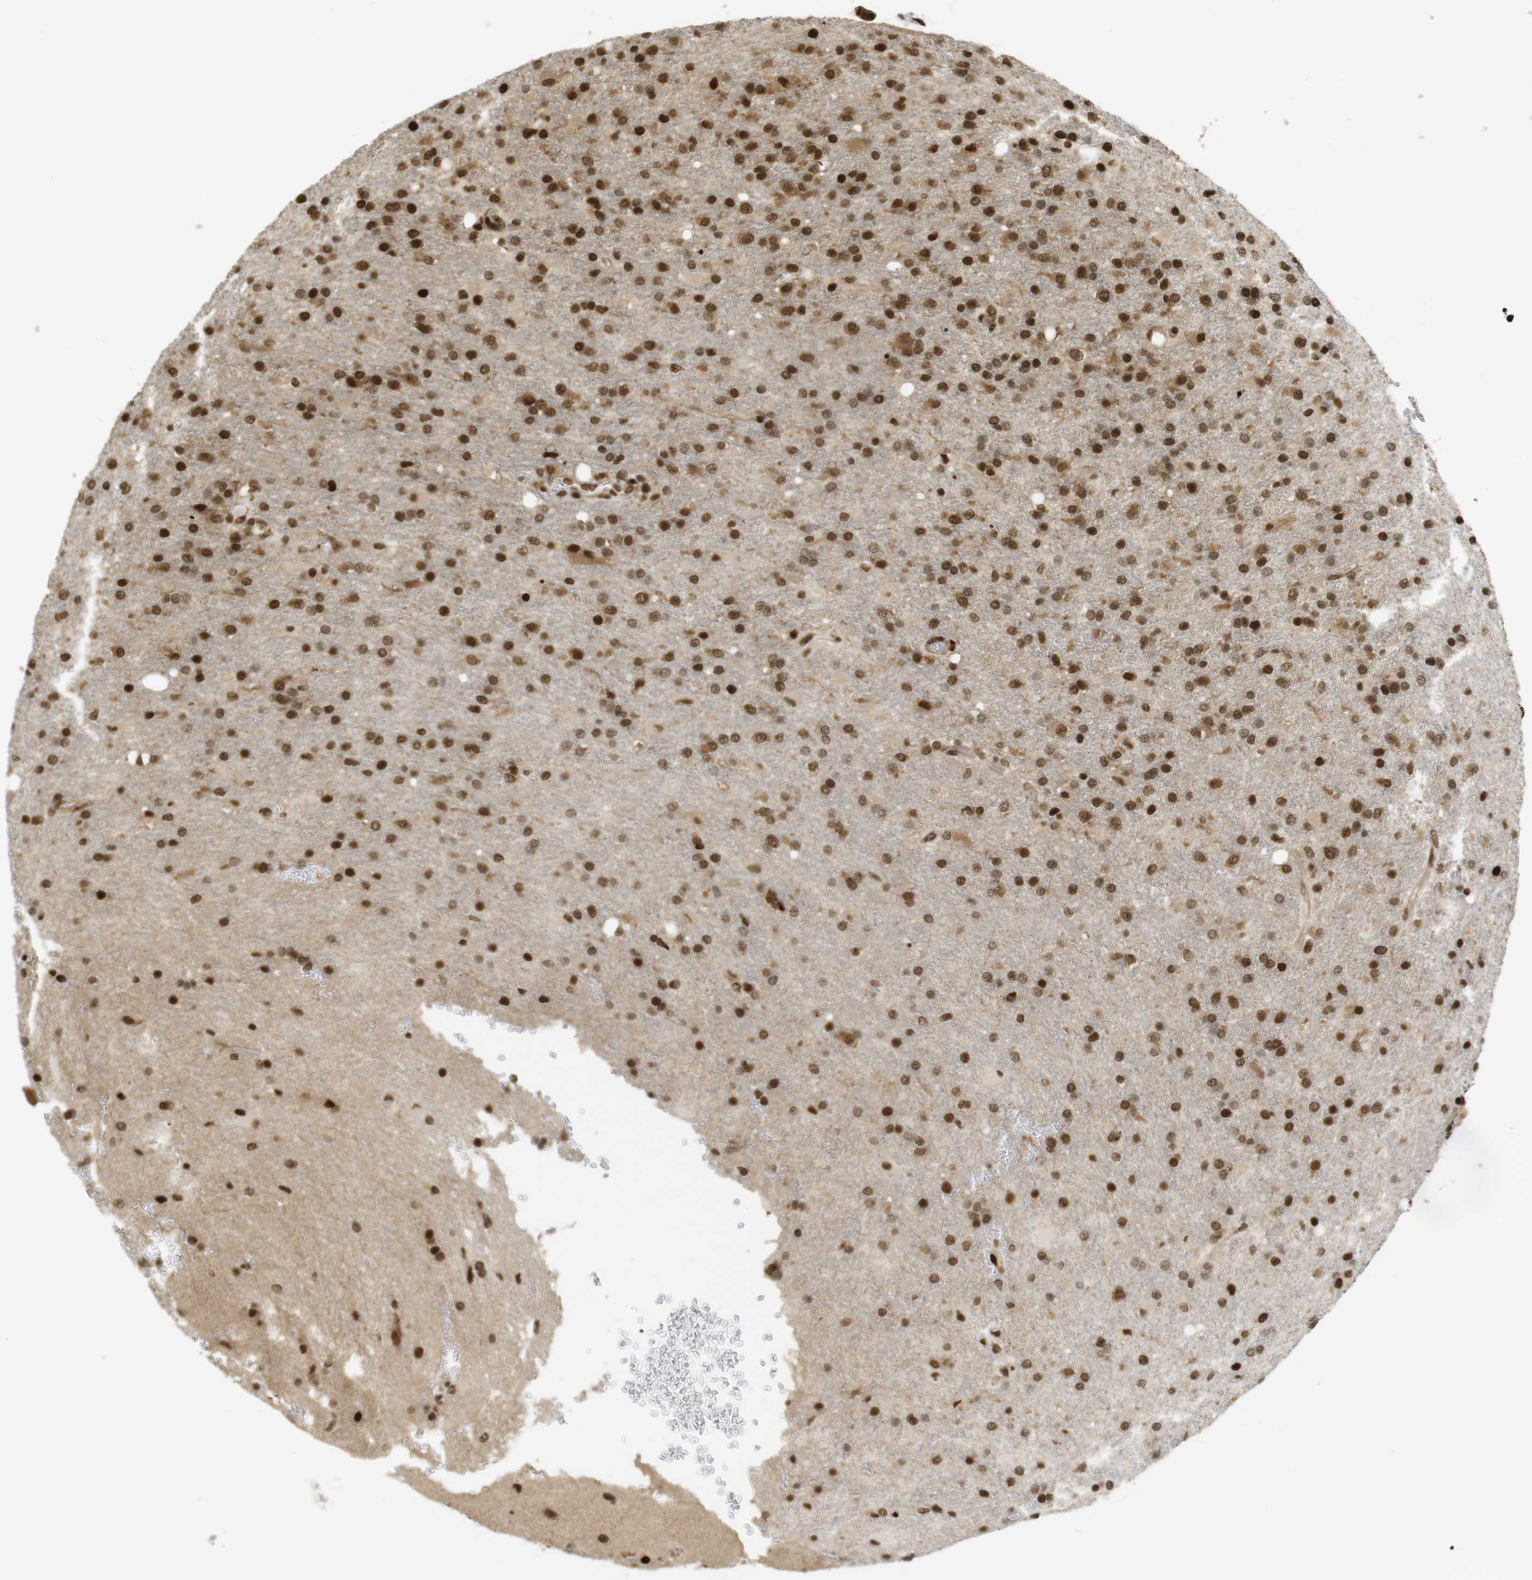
{"staining": {"intensity": "strong", "quantity": ">75%", "location": "cytoplasmic/membranous,nuclear"}, "tissue": "glioma", "cell_type": "Tumor cells", "image_type": "cancer", "snomed": [{"axis": "morphology", "description": "Glioma, malignant, High grade"}, {"axis": "topography", "description": "Brain"}], "caption": "Brown immunohistochemical staining in high-grade glioma (malignant) reveals strong cytoplasmic/membranous and nuclear staining in about >75% of tumor cells. (DAB IHC with brightfield microscopy, high magnification).", "gene": "RUVBL2", "patient": {"sex": "male", "age": 71}}